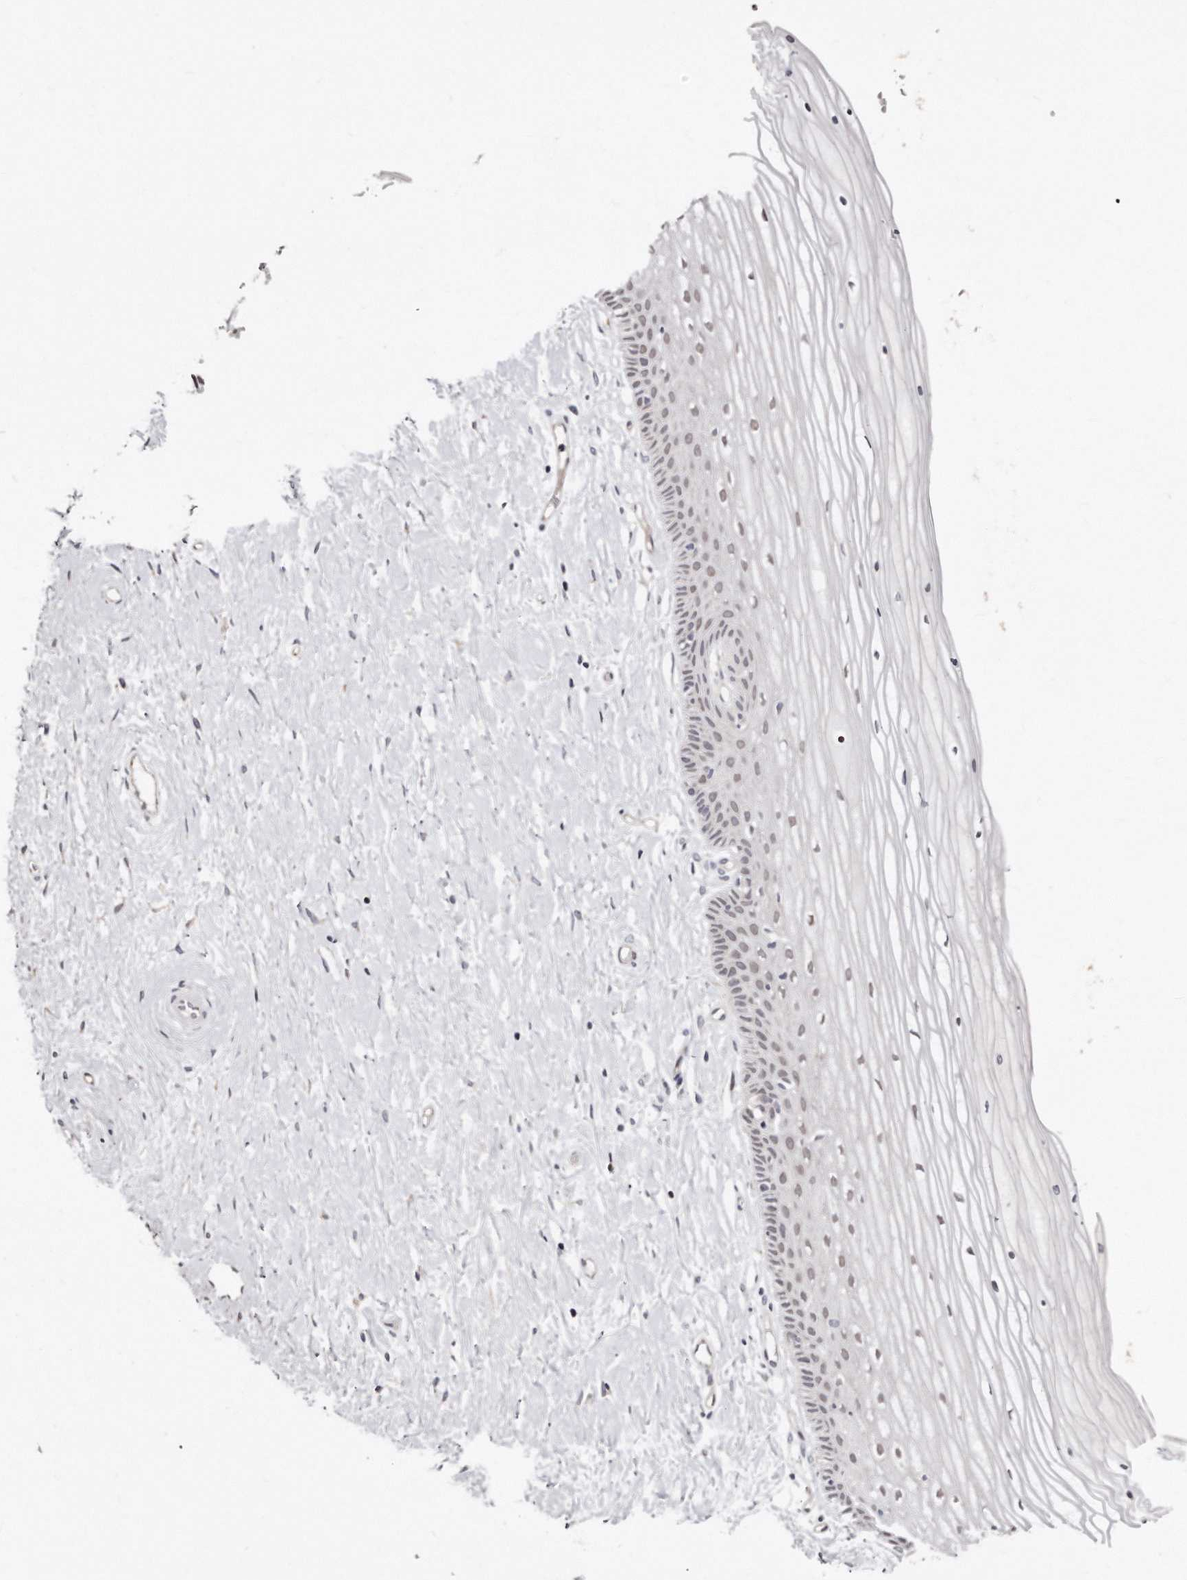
{"staining": {"intensity": "weak", "quantity": "25%-75%", "location": "nuclear"}, "tissue": "vagina", "cell_type": "Squamous epithelial cells", "image_type": "normal", "snomed": [{"axis": "morphology", "description": "Normal tissue, NOS"}, {"axis": "topography", "description": "Vagina"}, {"axis": "topography", "description": "Cervix"}], "caption": "Protein staining exhibits weak nuclear positivity in about 25%-75% of squamous epithelial cells in normal vagina.", "gene": "CASZ1", "patient": {"sex": "female", "age": 40}}